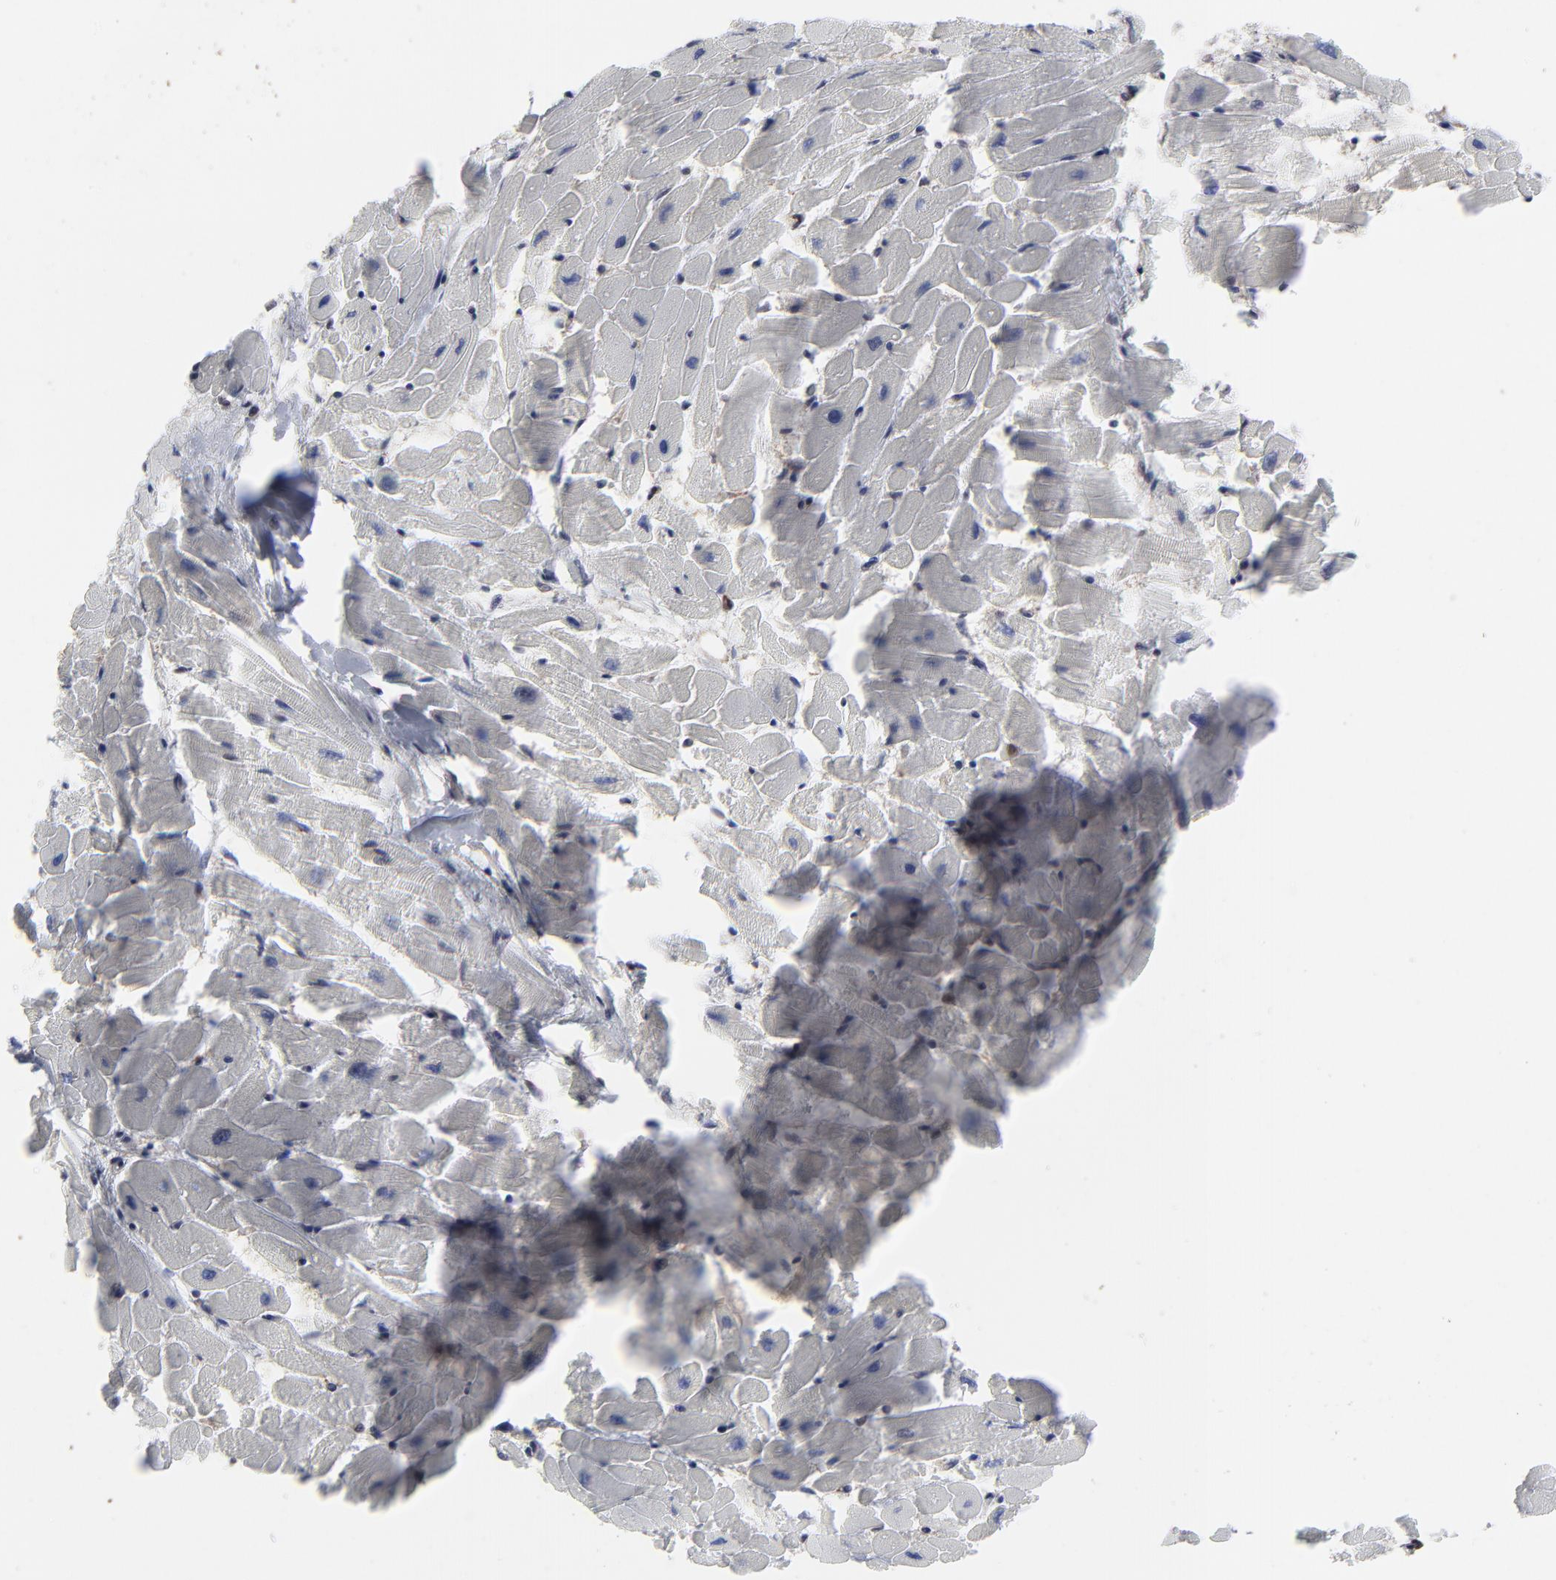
{"staining": {"intensity": "negative", "quantity": "none", "location": "none"}, "tissue": "heart muscle", "cell_type": "Cardiomyocytes", "image_type": "normal", "snomed": [{"axis": "morphology", "description": "Normal tissue, NOS"}, {"axis": "topography", "description": "Heart"}], "caption": "DAB (3,3'-diaminobenzidine) immunohistochemical staining of normal human heart muscle displays no significant positivity in cardiomyocytes. The staining was performed using DAB to visualize the protein expression in brown, while the nuclei were stained in blue with hematoxylin (Magnification: 20x).", "gene": "MAP2K1", "patient": {"sex": "female", "age": 19}}